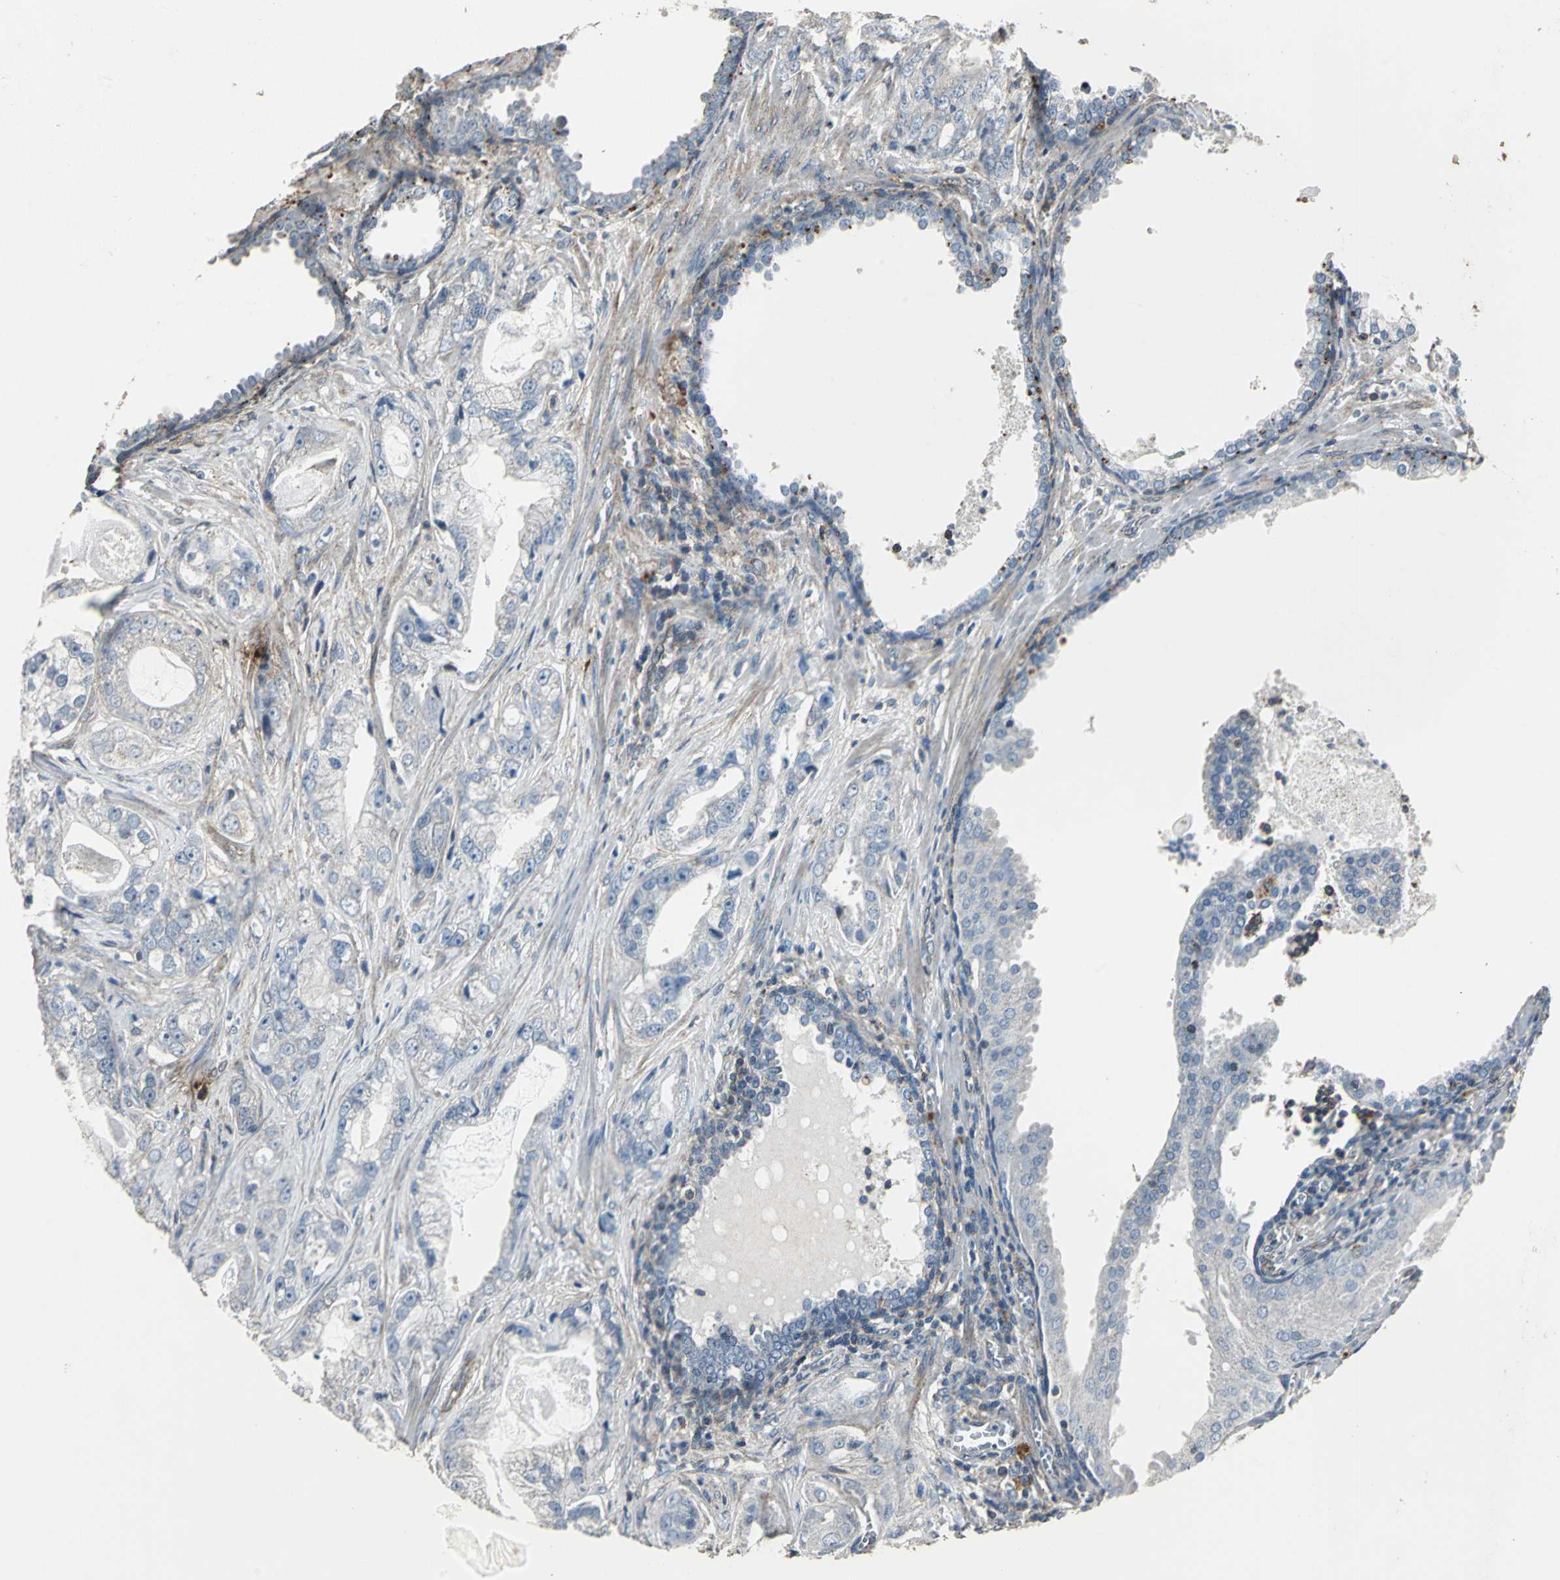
{"staining": {"intensity": "weak", "quantity": "25%-75%", "location": "cytoplasmic/membranous"}, "tissue": "prostate cancer", "cell_type": "Tumor cells", "image_type": "cancer", "snomed": [{"axis": "morphology", "description": "Adenocarcinoma, Low grade"}, {"axis": "topography", "description": "Prostate"}], "caption": "Immunohistochemistry (DAB (3,3'-diaminobenzidine)) staining of human prostate cancer displays weak cytoplasmic/membranous protein positivity in about 25%-75% of tumor cells.", "gene": "DNAJB4", "patient": {"sex": "male", "age": 59}}